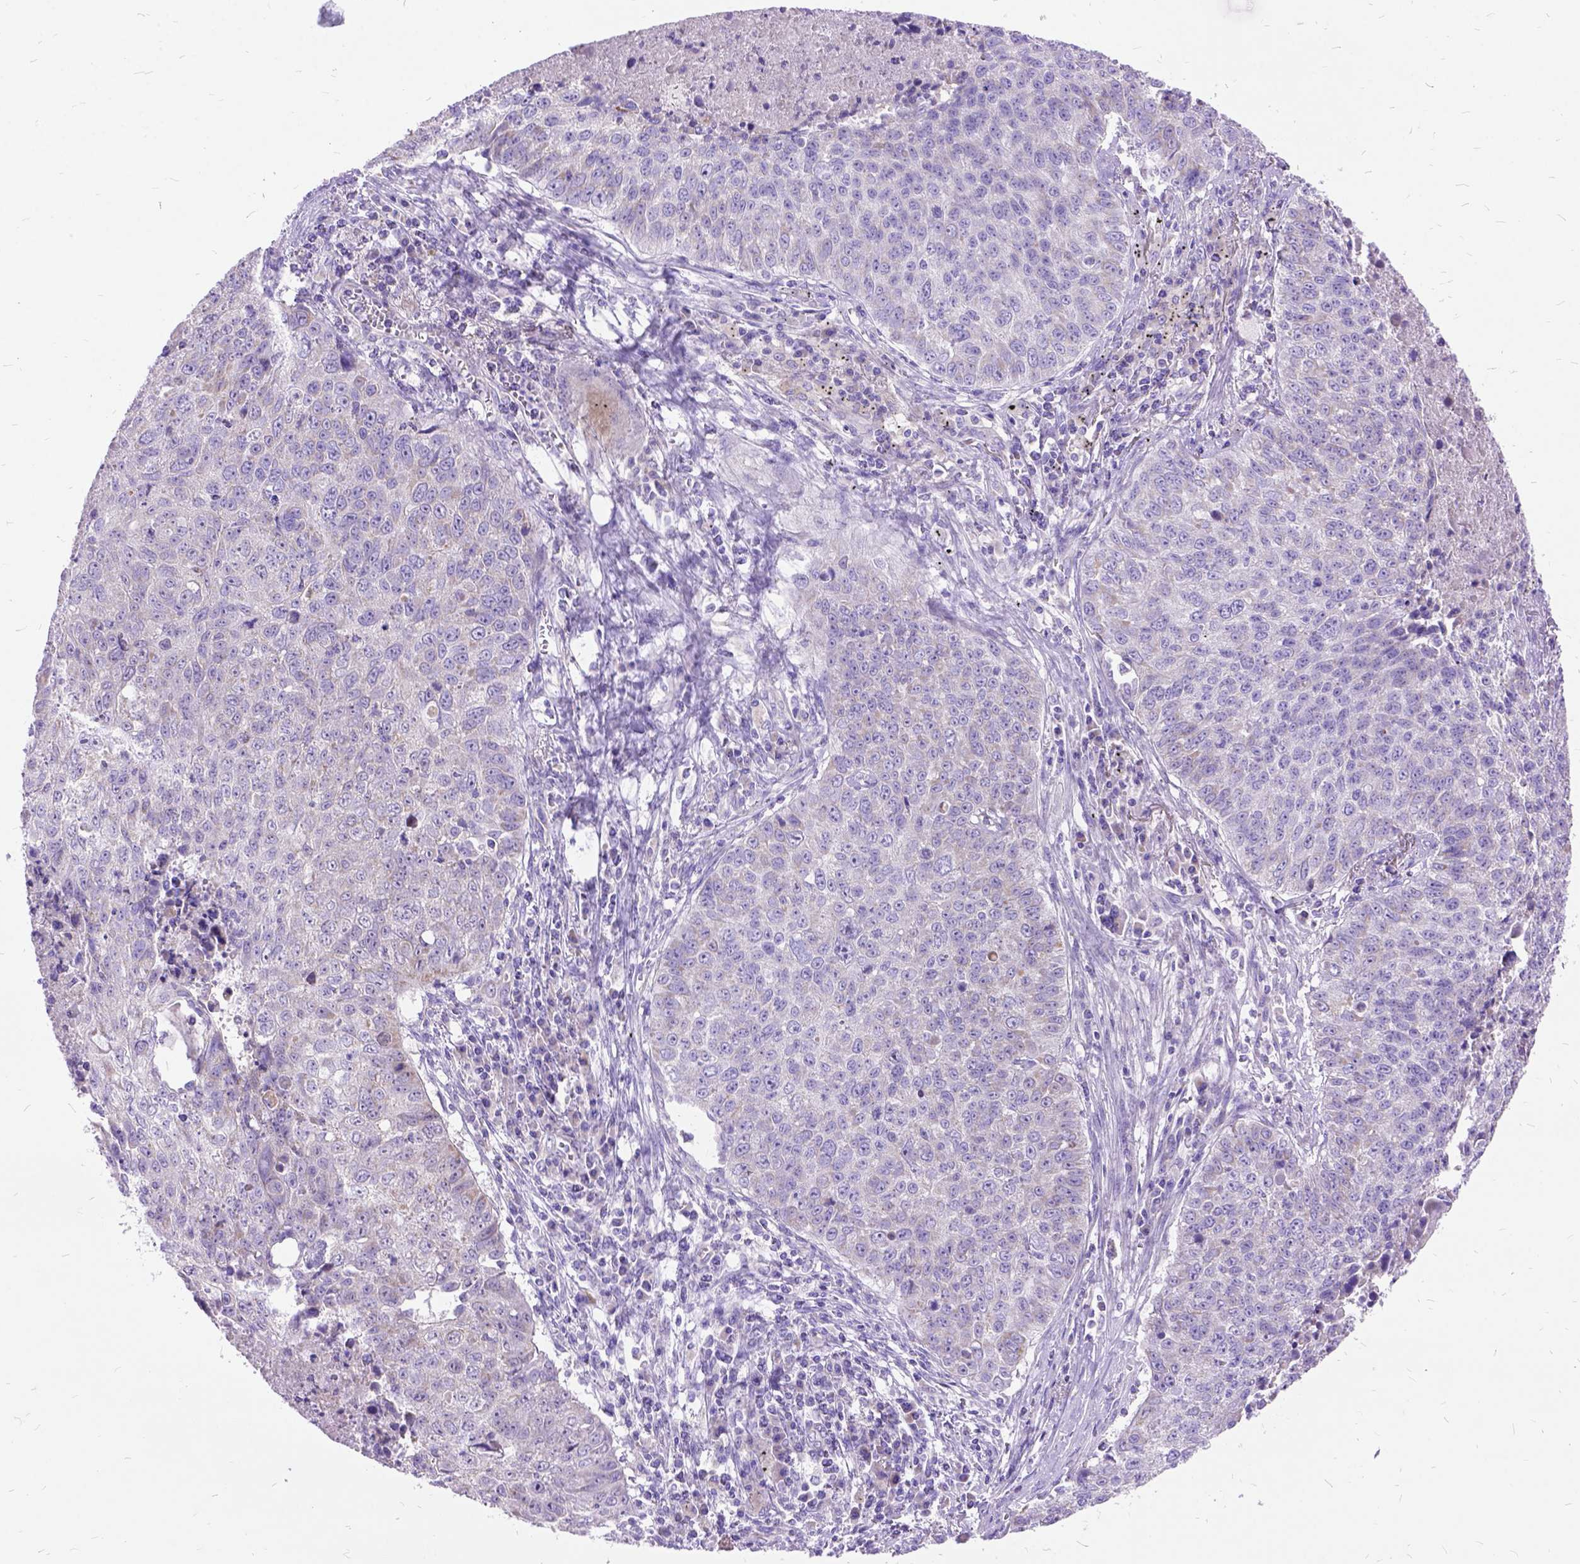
{"staining": {"intensity": "negative", "quantity": "none", "location": "none"}, "tissue": "lung cancer", "cell_type": "Tumor cells", "image_type": "cancer", "snomed": [{"axis": "morphology", "description": "Normal morphology"}, {"axis": "morphology", "description": "Aneuploidy"}, {"axis": "morphology", "description": "Squamous cell carcinoma, NOS"}, {"axis": "topography", "description": "Lymph node"}, {"axis": "topography", "description": "Lung"}], "caption": "Tumor cells are negative for protein expression in human lung cancer (aneuploidy).", "gene": "CTAG2", "patient": {"sex": "female", "age": 76}}